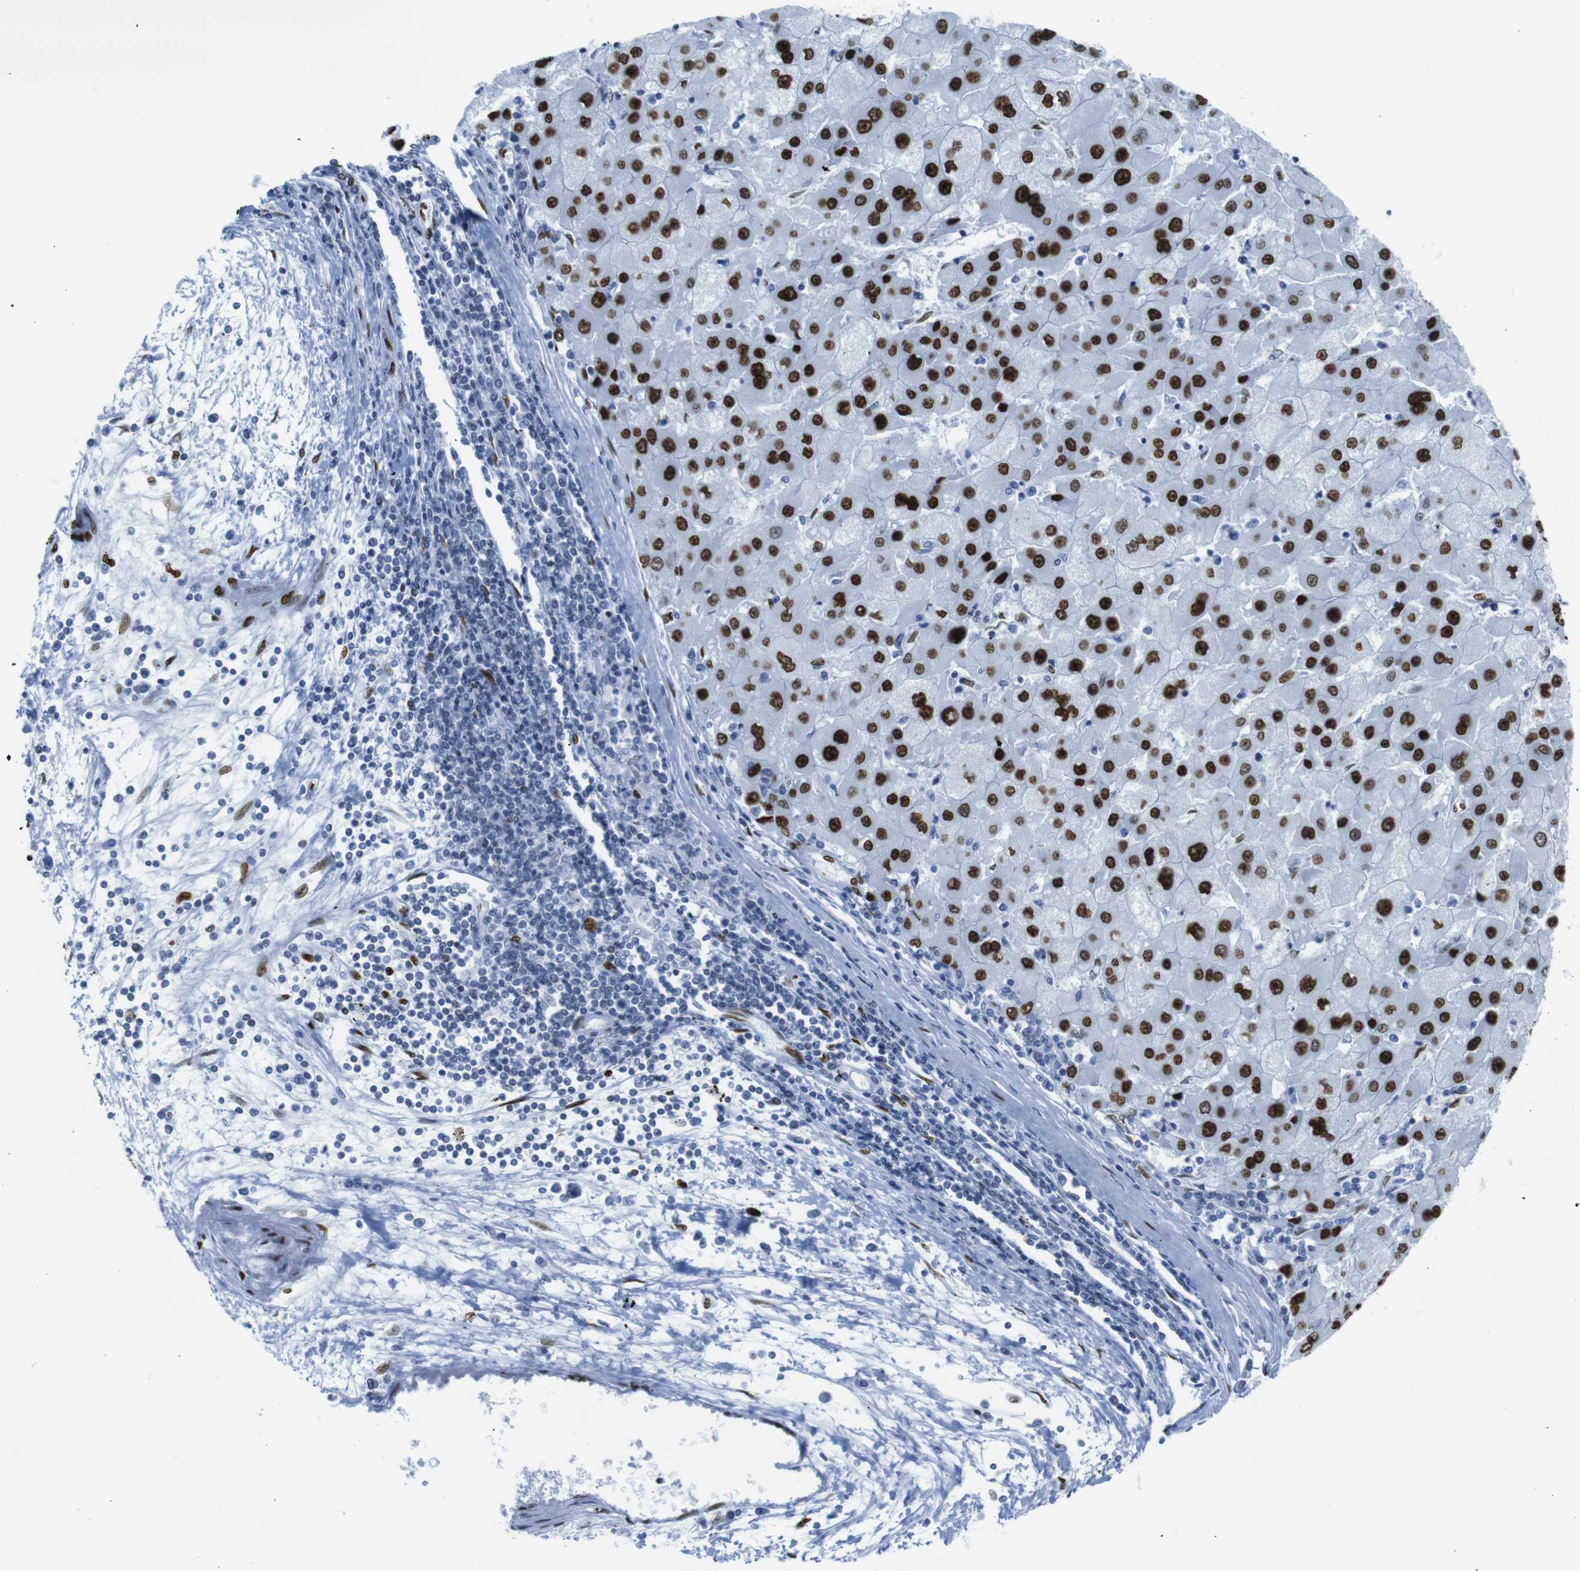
{"staining": {"intensity": "strong", "quantity": ">75%", "location": "nuclear"}, "tissue": "liver cancer", "cell_type": "Tumor cells", "image_type": "cancer", "snomed": [{"axis": "morphology", "description": "Carcinoma, Hepatocellular, NOS"}, {"axis": "topography", "description": "Liver"}], "caption": "Human liver hepatocellular carcinoma stained with a brown dye reveals strong nuclear positive expression in about >75% of tumor cells.", "gene": "NPIPB15", "patient": {"sex": "male", "age": 72}}